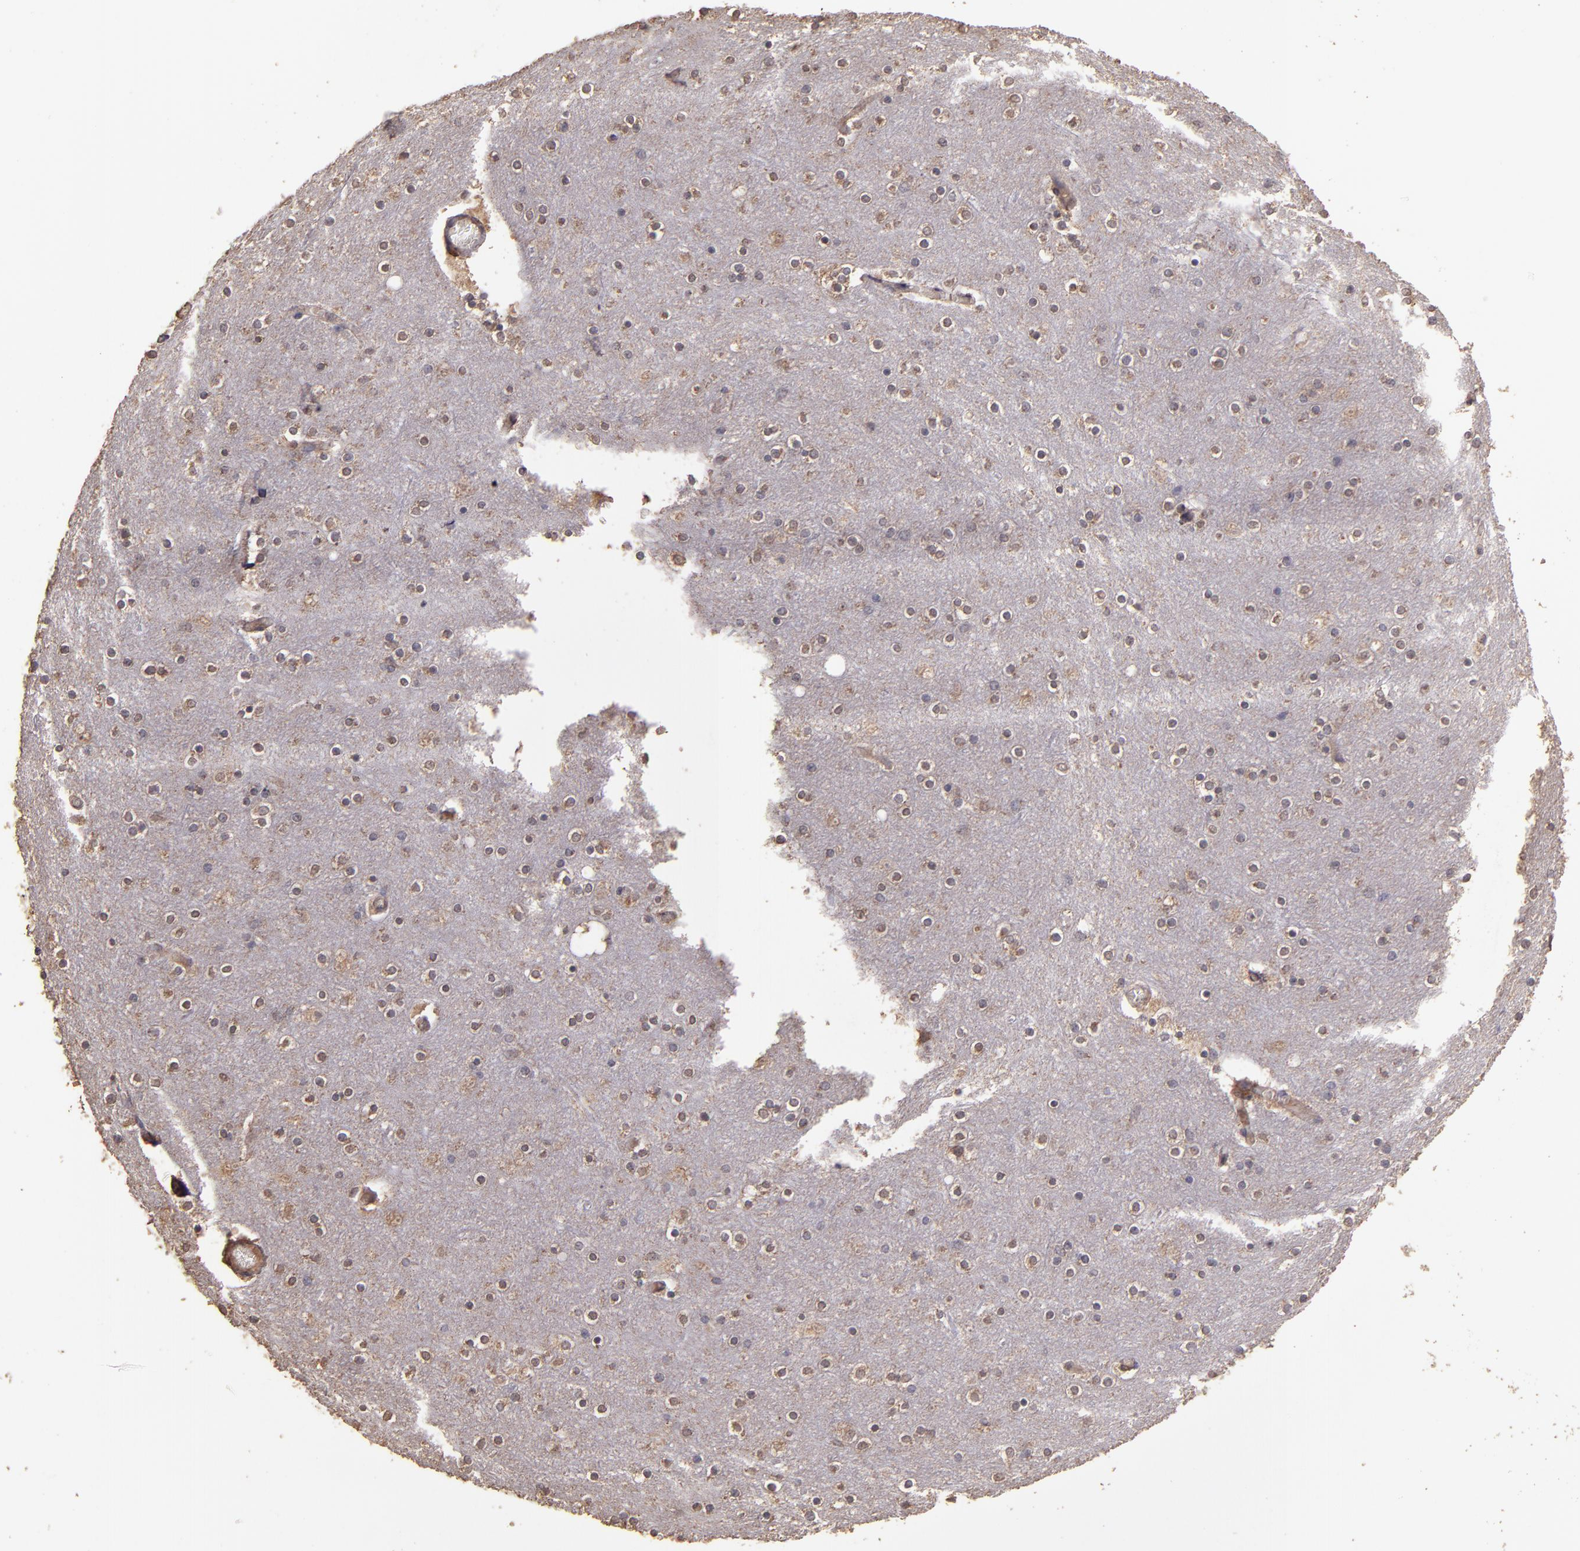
{"staining": {"intensity": "weak", "quantity": ">75%", "location": "cytoplasmic/membranous"}, "tissue": "cerebral cortex", "cell_type": "Endothelial cells", "image_type": "normal", "snomed": [{"axis": "morphology", "description": "Normal tissue, NOS"}, {"axis": "topography", "description": "Cerebral cortex"}], "caption": "Brown immunohistochemical staining in normal human cerebral cortex shows weak cytoplasmic/membranous expression in about >75% of endothelial cells.", "gene": "HECTD1", "patient": {"sex": "female", "age": 54}}